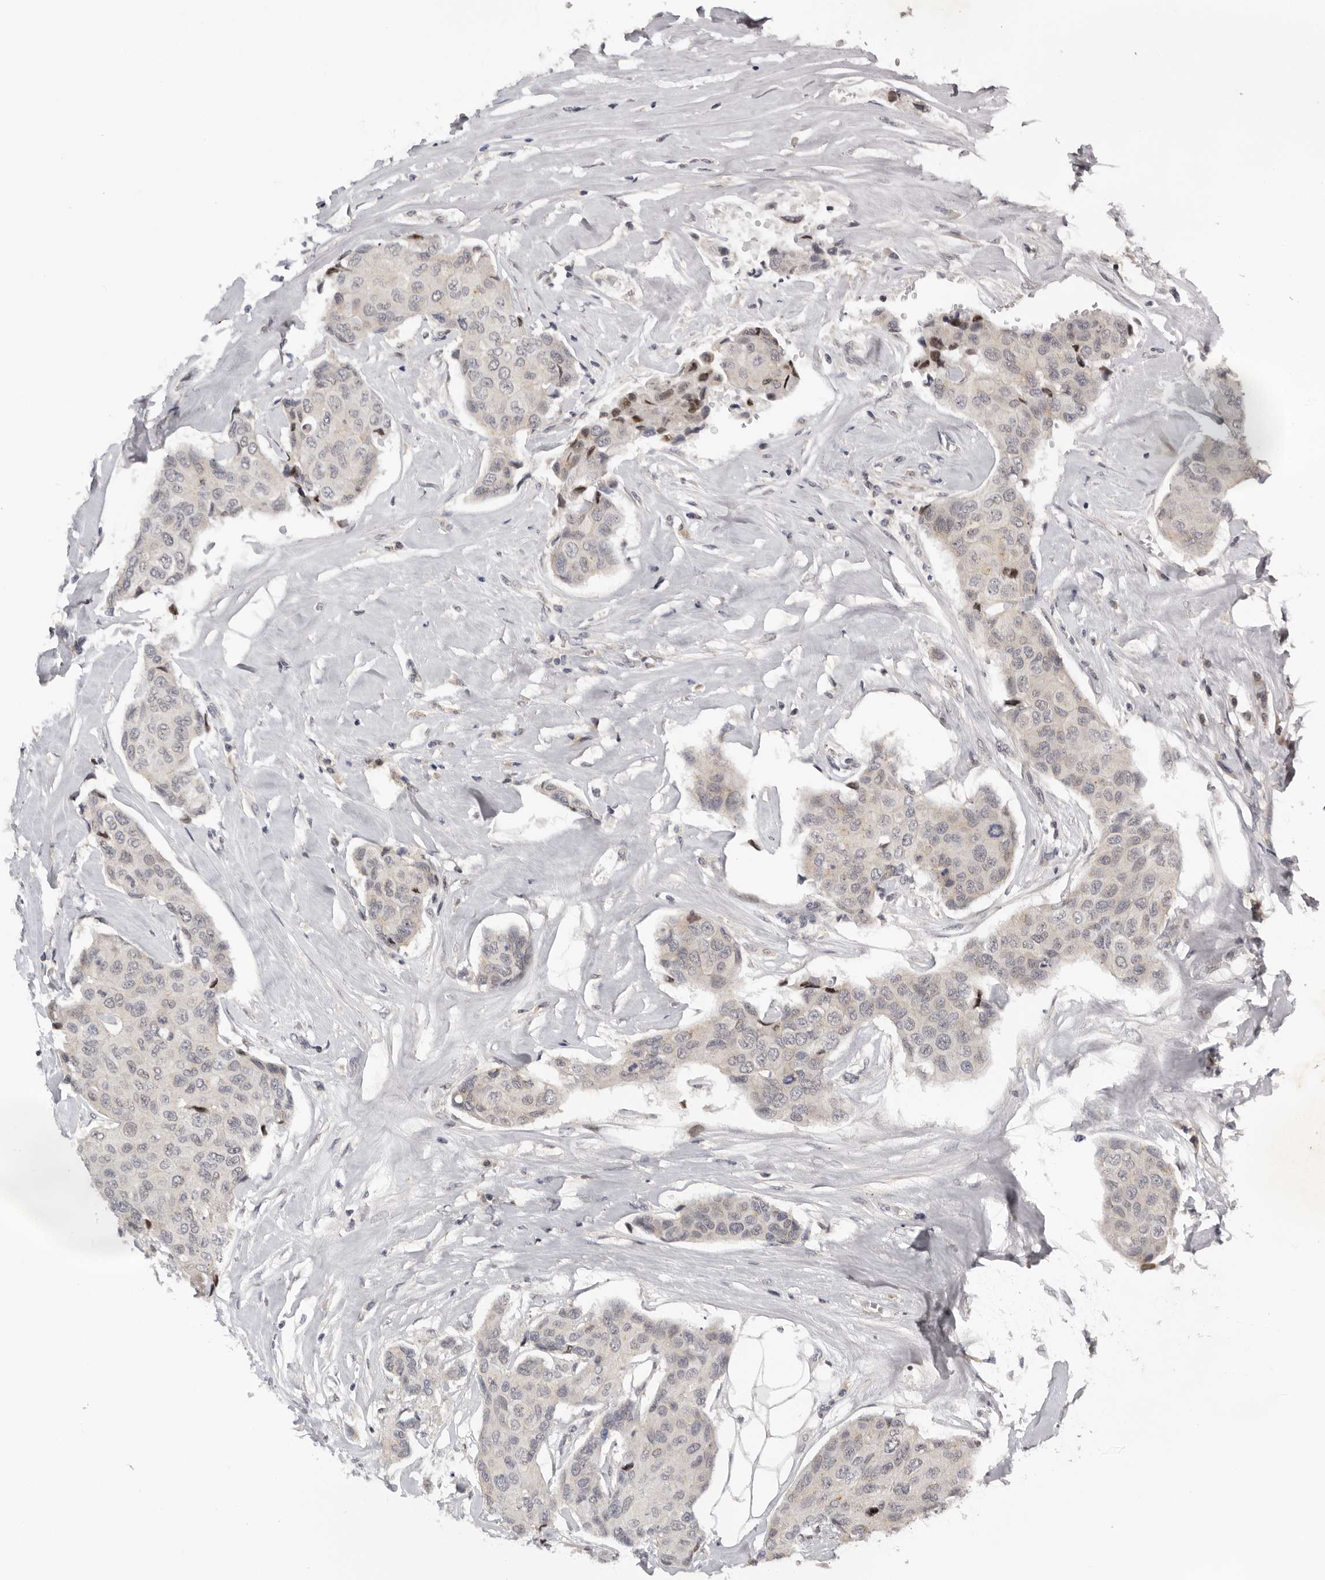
{"staining": {"intensity": "weak", "quantity": "<25%", "location": "cytoplasmic/membranous"}, "tissue": "breast cancer", "cell_type": "Tumor cells", "image_type": "cancer", "snomed": [{"axis": "morphology", "description": "Duct carcinoma"}, {"axis": "topography", "description": "Breast"}], "caption": "Immunohistochemical staining of breast cancer exhibits no significant staining in tumor cells.", "gene": "KIF2B", "patient": {"sex": "female", "age": 80}}